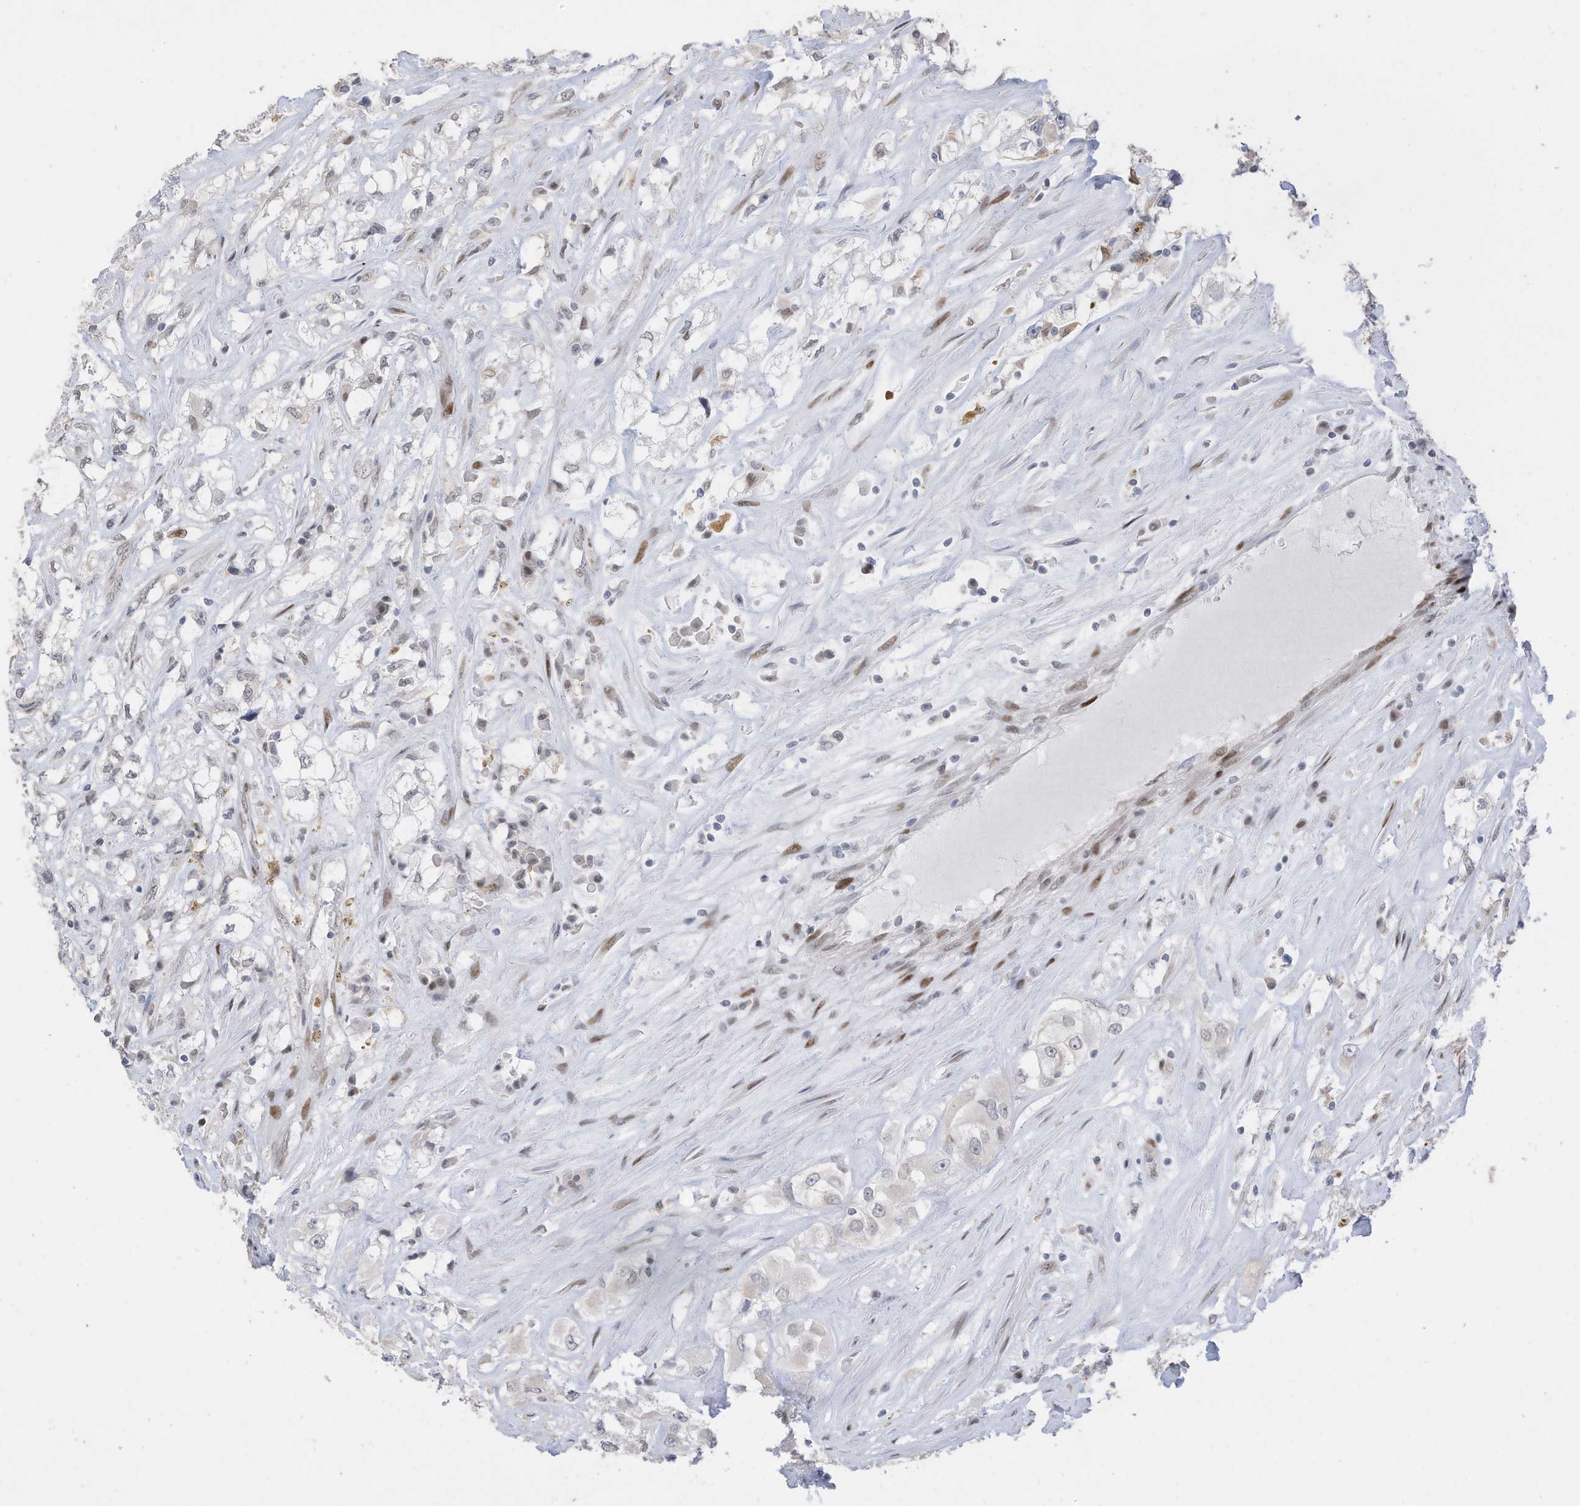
{"staining": {"intensity": "negative", "quantity": "none", "location": "none"}, "tissue": "renal cancer", "cell_type": "Tumor cells", "image_type": "cancer", "snomed": [{"axis": "morphology", "description": "Adenocarcinoma, NOS"}, {"axis": "topography", "description": "Kidney"}], "caption": "Immunohistochemistry (IHC) of human adenocarcinoma (renal) displays no positivity in tumor cells. Brightfield microscopy of immunohistochemistry stained with DAB (3,3'-diaminobenzidine) (brown) and hematoxylin (blue), captured at high magnification.", "gene": "RABL3", "patient": {"sex": "female", "age": 52}}